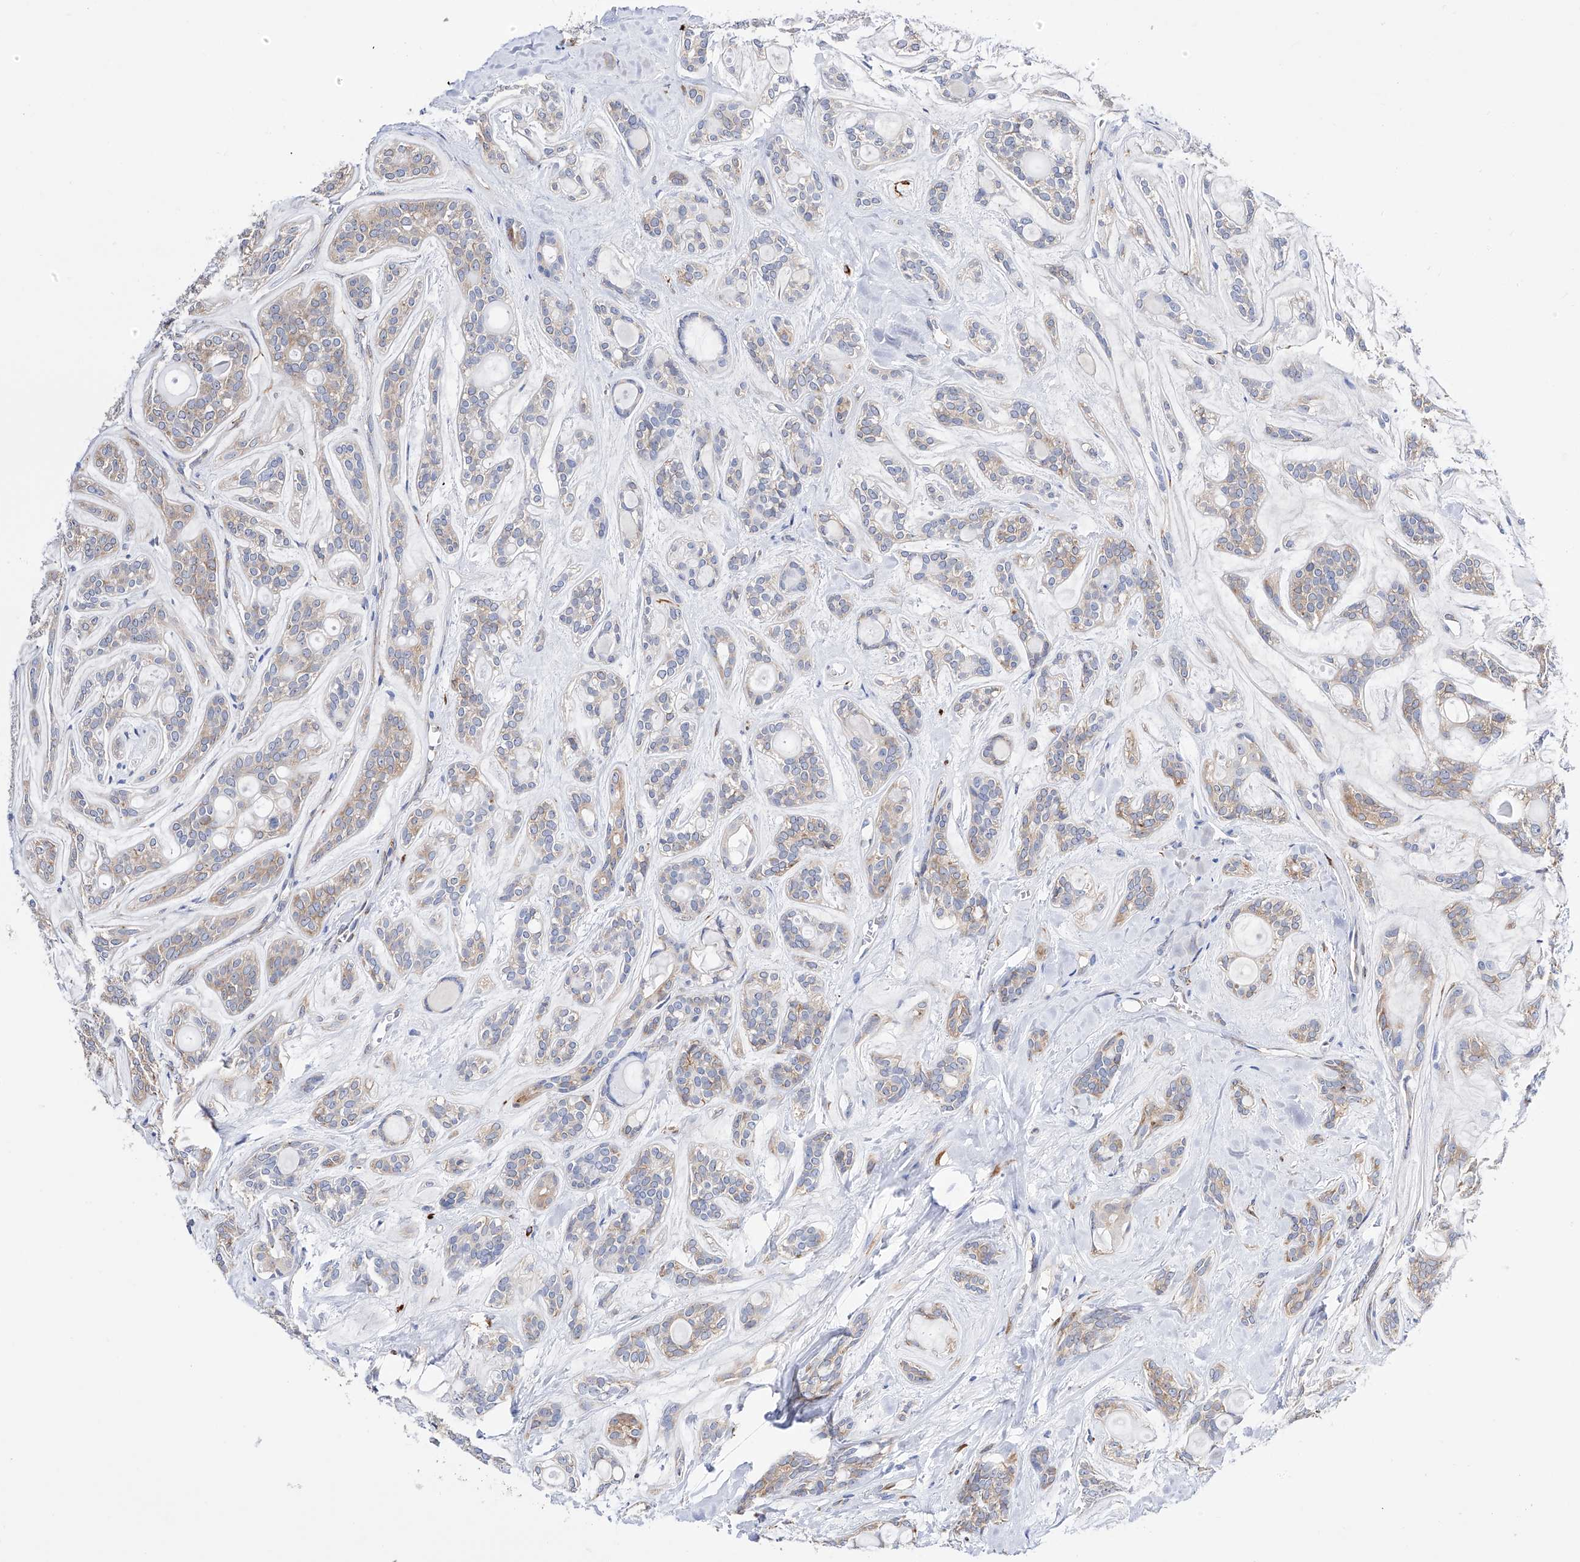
{"staining": {"intensity": "weak", "quantity": "25%-75%", "location": "cytoplasmic/membranous"}, "tissue": "head and neck cancer", "cell_type": "Tumor cells", "image_type": "cancer", "snomed": [{"axis": "morphology", "description": "Adenocarcinoma, NOS"}, {"axis": "topography", "description": "Head-Neck"}], "caption": "Immunohistochemistry (IHC) micrograph of neoplastic tissue: head and neck adenocarcinoma stained using immunohistochemistry displays low levels of weak protein expression localized specifically in the cytoplasmic/membranous of tumor cells, appearing as a cytoplasmic/membranous brown color.", "gene": "PDIA5", "patient": {"sex": "male", "age": 66}}